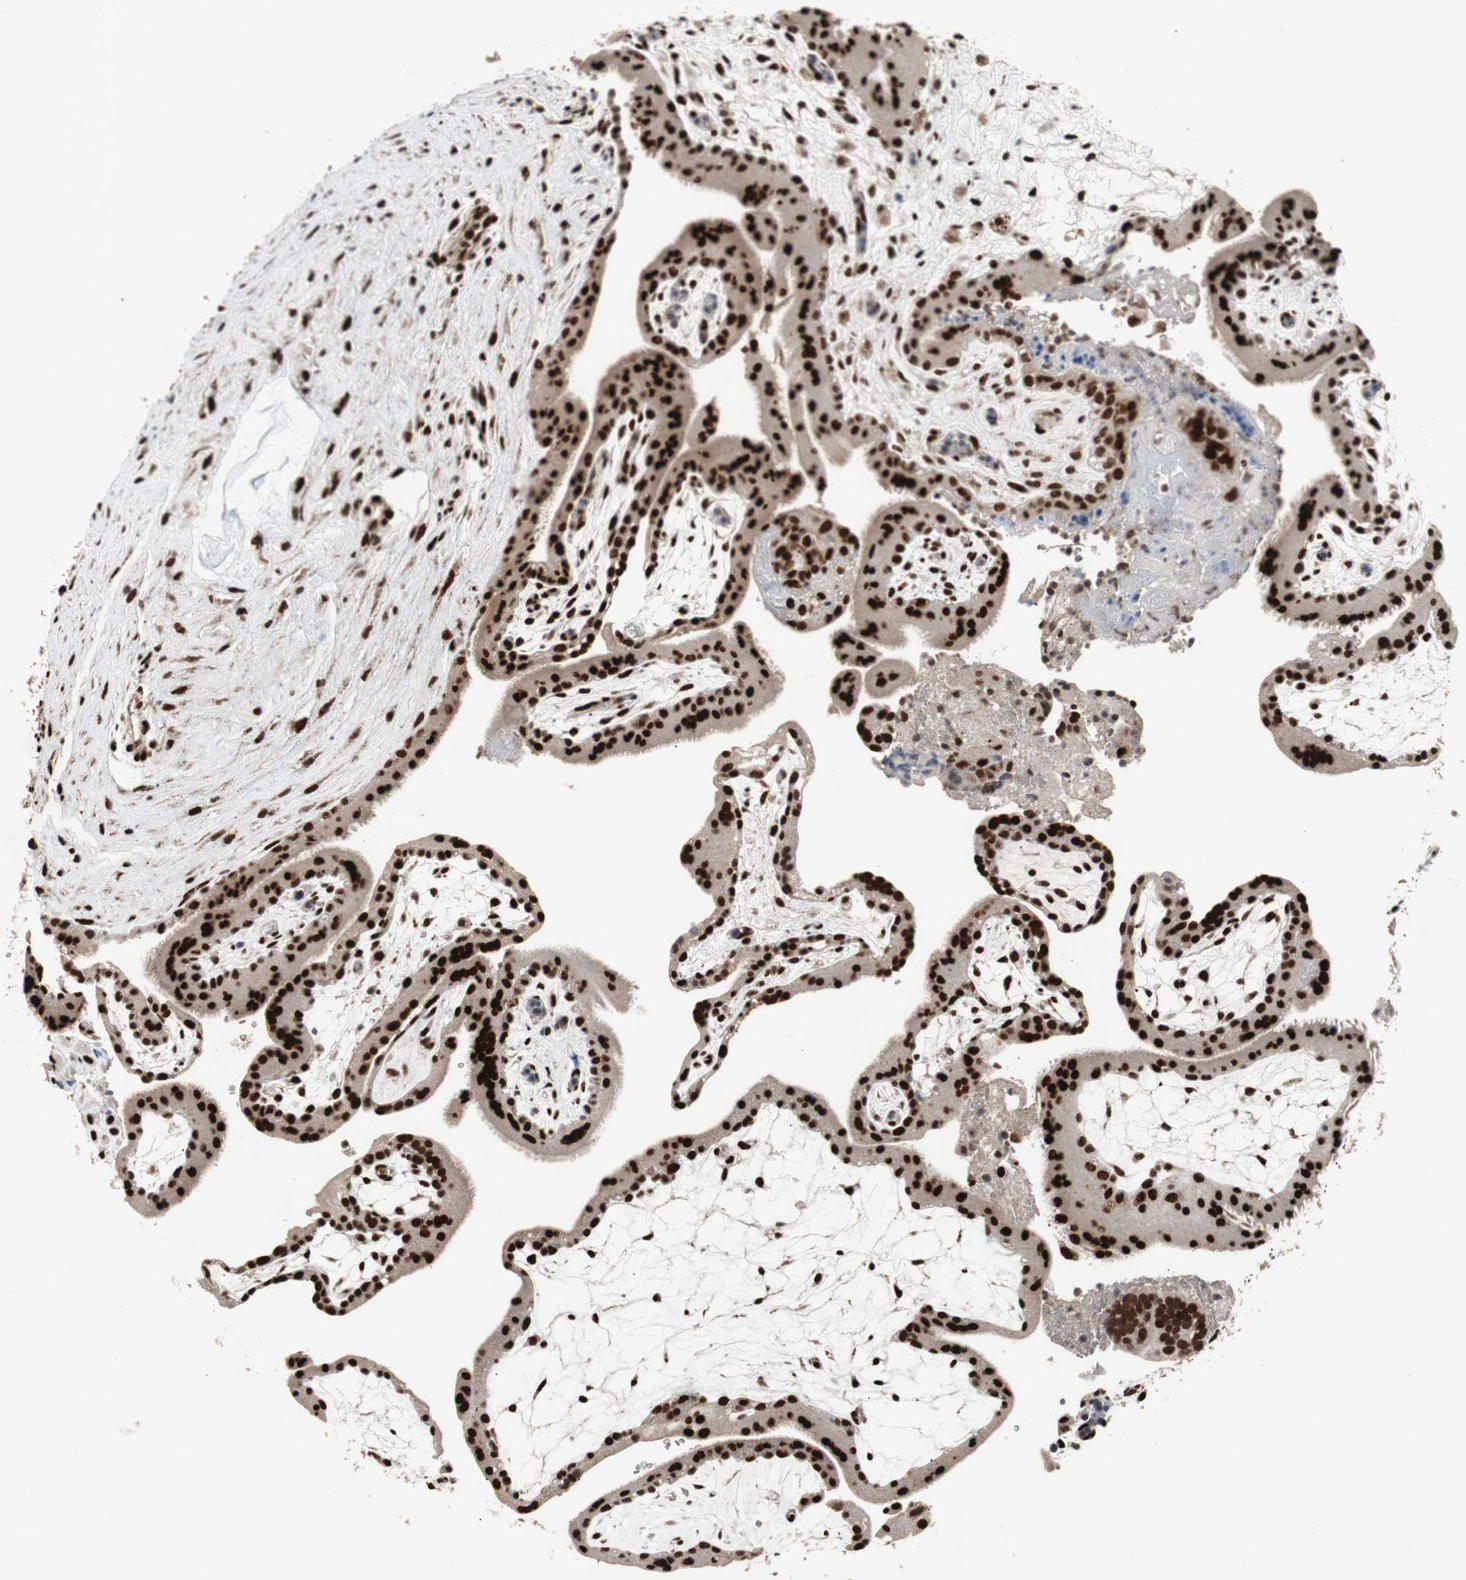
{"staining": {"intensity": "strong", "quantity": ">75%", "location": "nuclear"}, "tissue": "placenta", "cell_type": "Decidual cells", "image_type": "normal", "snomed": [{"axis": "morphology", "description": "Normal tissue, NOS"}, {"axis": "topography", "description": "Placenta"}], "caption": "IHC (DAB) staining of unremarkable human placenta exhibits strong nuclear protein staining in approximately >75% of decidual cells. Using DAB (3,3'-diaminobenzidine) (brown) and hematoxylin (blue) stains, captured at high magnification using brightfield microscopy.", "gene": "NBL1", "patient": {"sex": "female", "age": 19}}